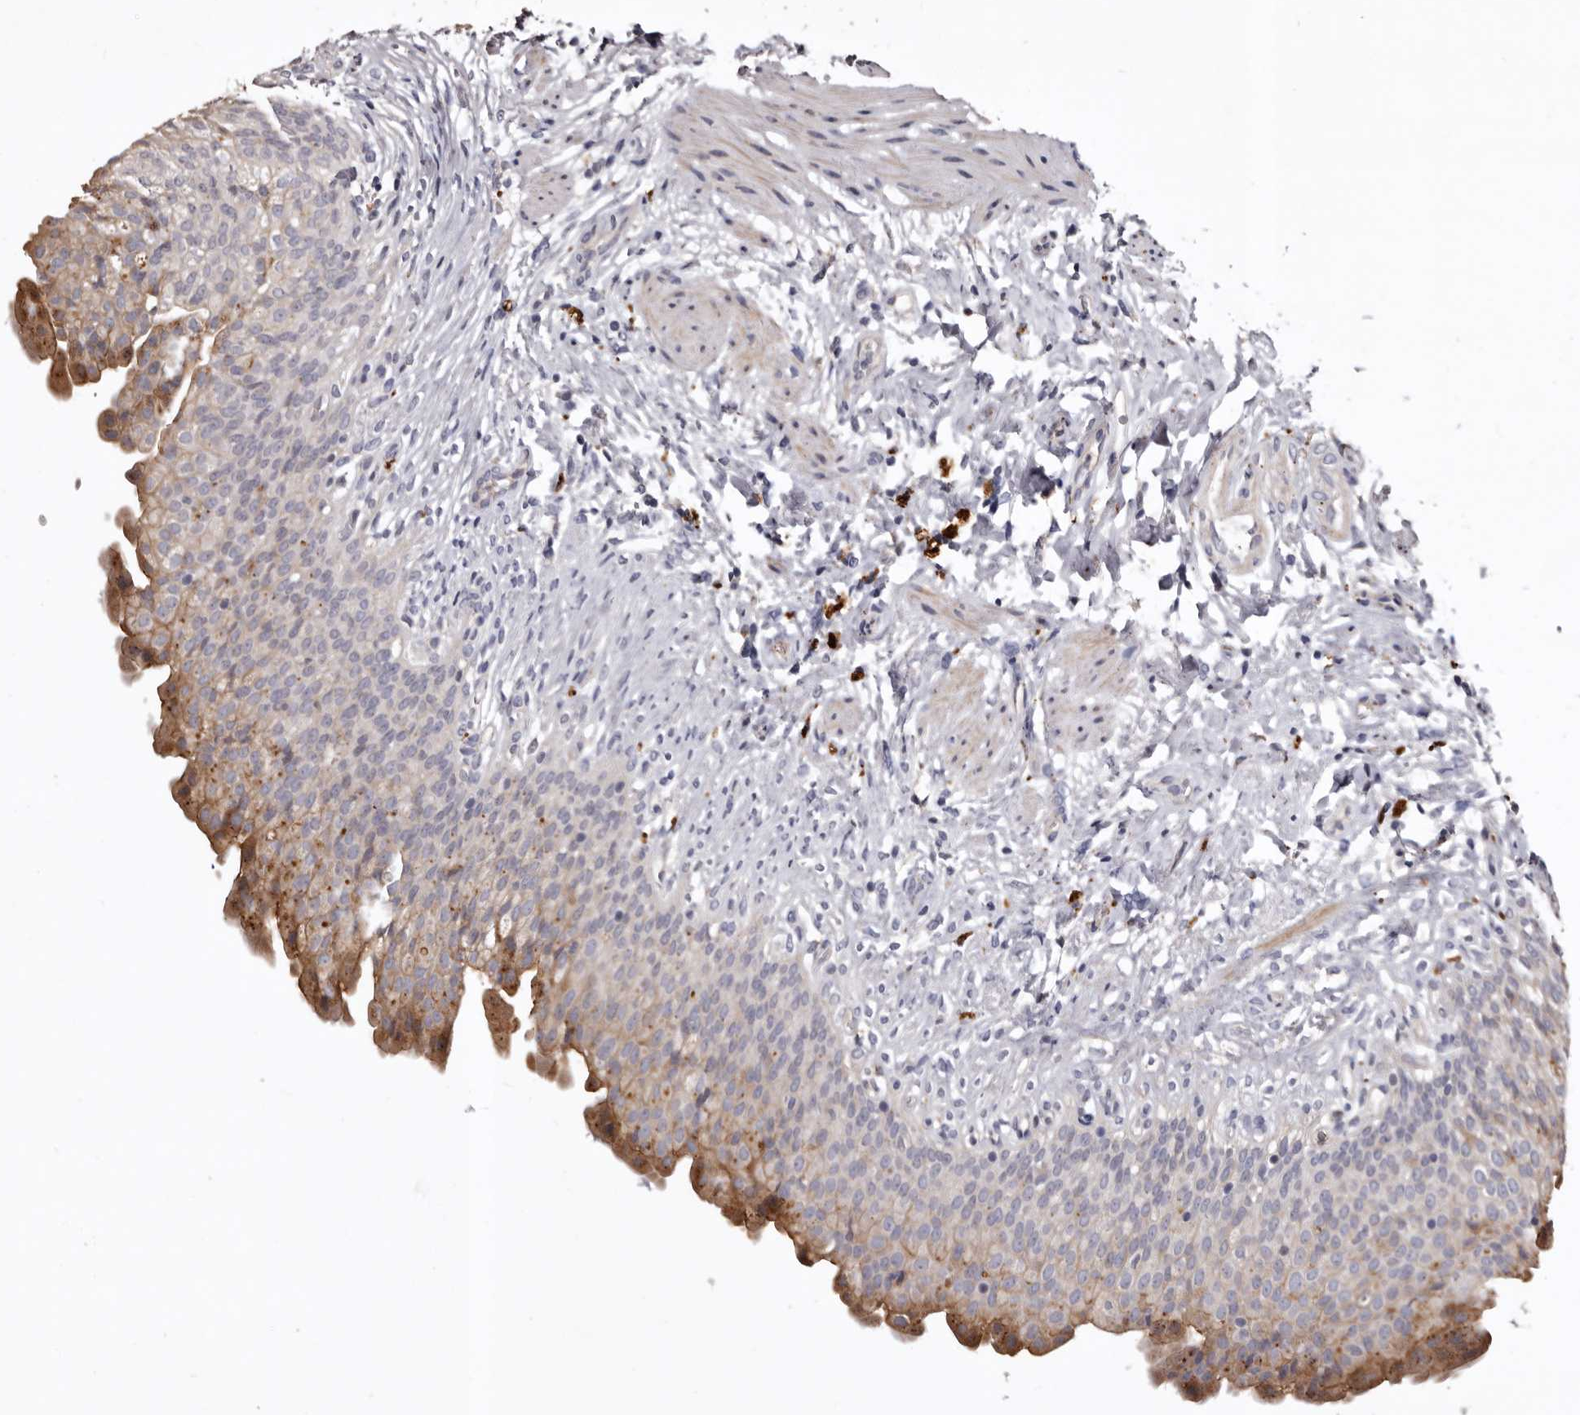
{"staining": {"intensity": "moderate", "quantity": "<25%", "location": "cytoplasmic/membranous"}, "tissue": "urinary bladder", "cell_type": "Urothelial cells", "image_type": "normal", "snomed": [{"axis": "morphology", "description": "Normal tissue, NOS"}, {"axis": "topography", "description": "Urinary bladder"}], "caption": "Immunohistochemistry staining of unremarkable urinary bladder, which demonstrates low levels of moderate cytoplasmic/membranous staining in approximately <25% of urothelial cells indicating moderate cytoplasmic/membranous protein expression. The staining was performed using DAB (3,3'-diaminobenzidine) (brown) for protein detection and nuclei were counterstained in hematoxylin (blue).", "gene": "SLC10A4", "patient": {"sex": "female", "age": 79}}